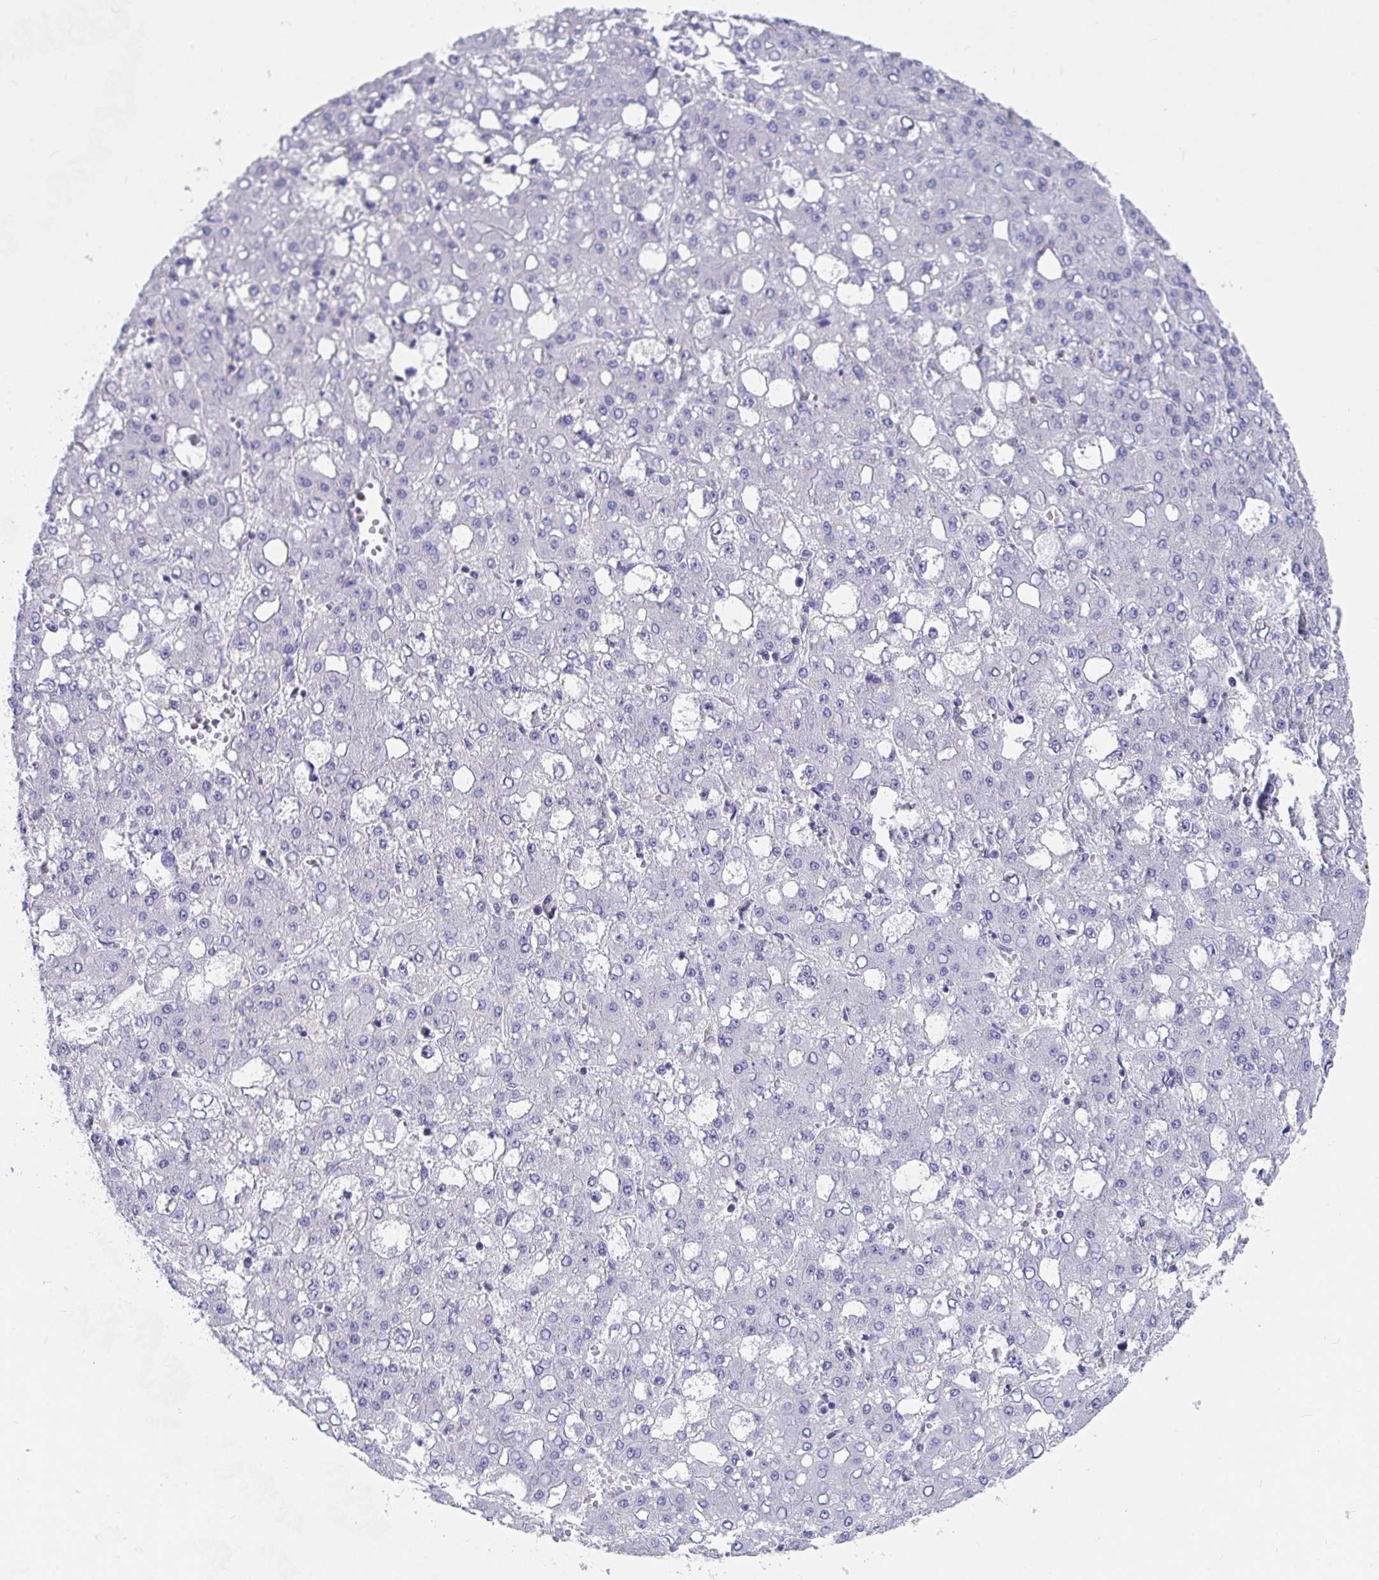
{"staining": {"intensity": "negative", "quantity": "none", "location": "none"}, "tissue": "liver cancer", "cell_type": "Tumor cells", "image_type": "cancer", "snomed": [{"axis": "morphology", "description": "Carcinoma, Hepatocellular, NOS"}, {"axis": "topography", "description": "Liver"}], "caption": "Immunohistochemistry (IHC) of human hepatocellular carcinoma (liver) shows no staining in tumor cells.", "gene": "FAM156B", "patient": {"sex": "male", "age": 65}}